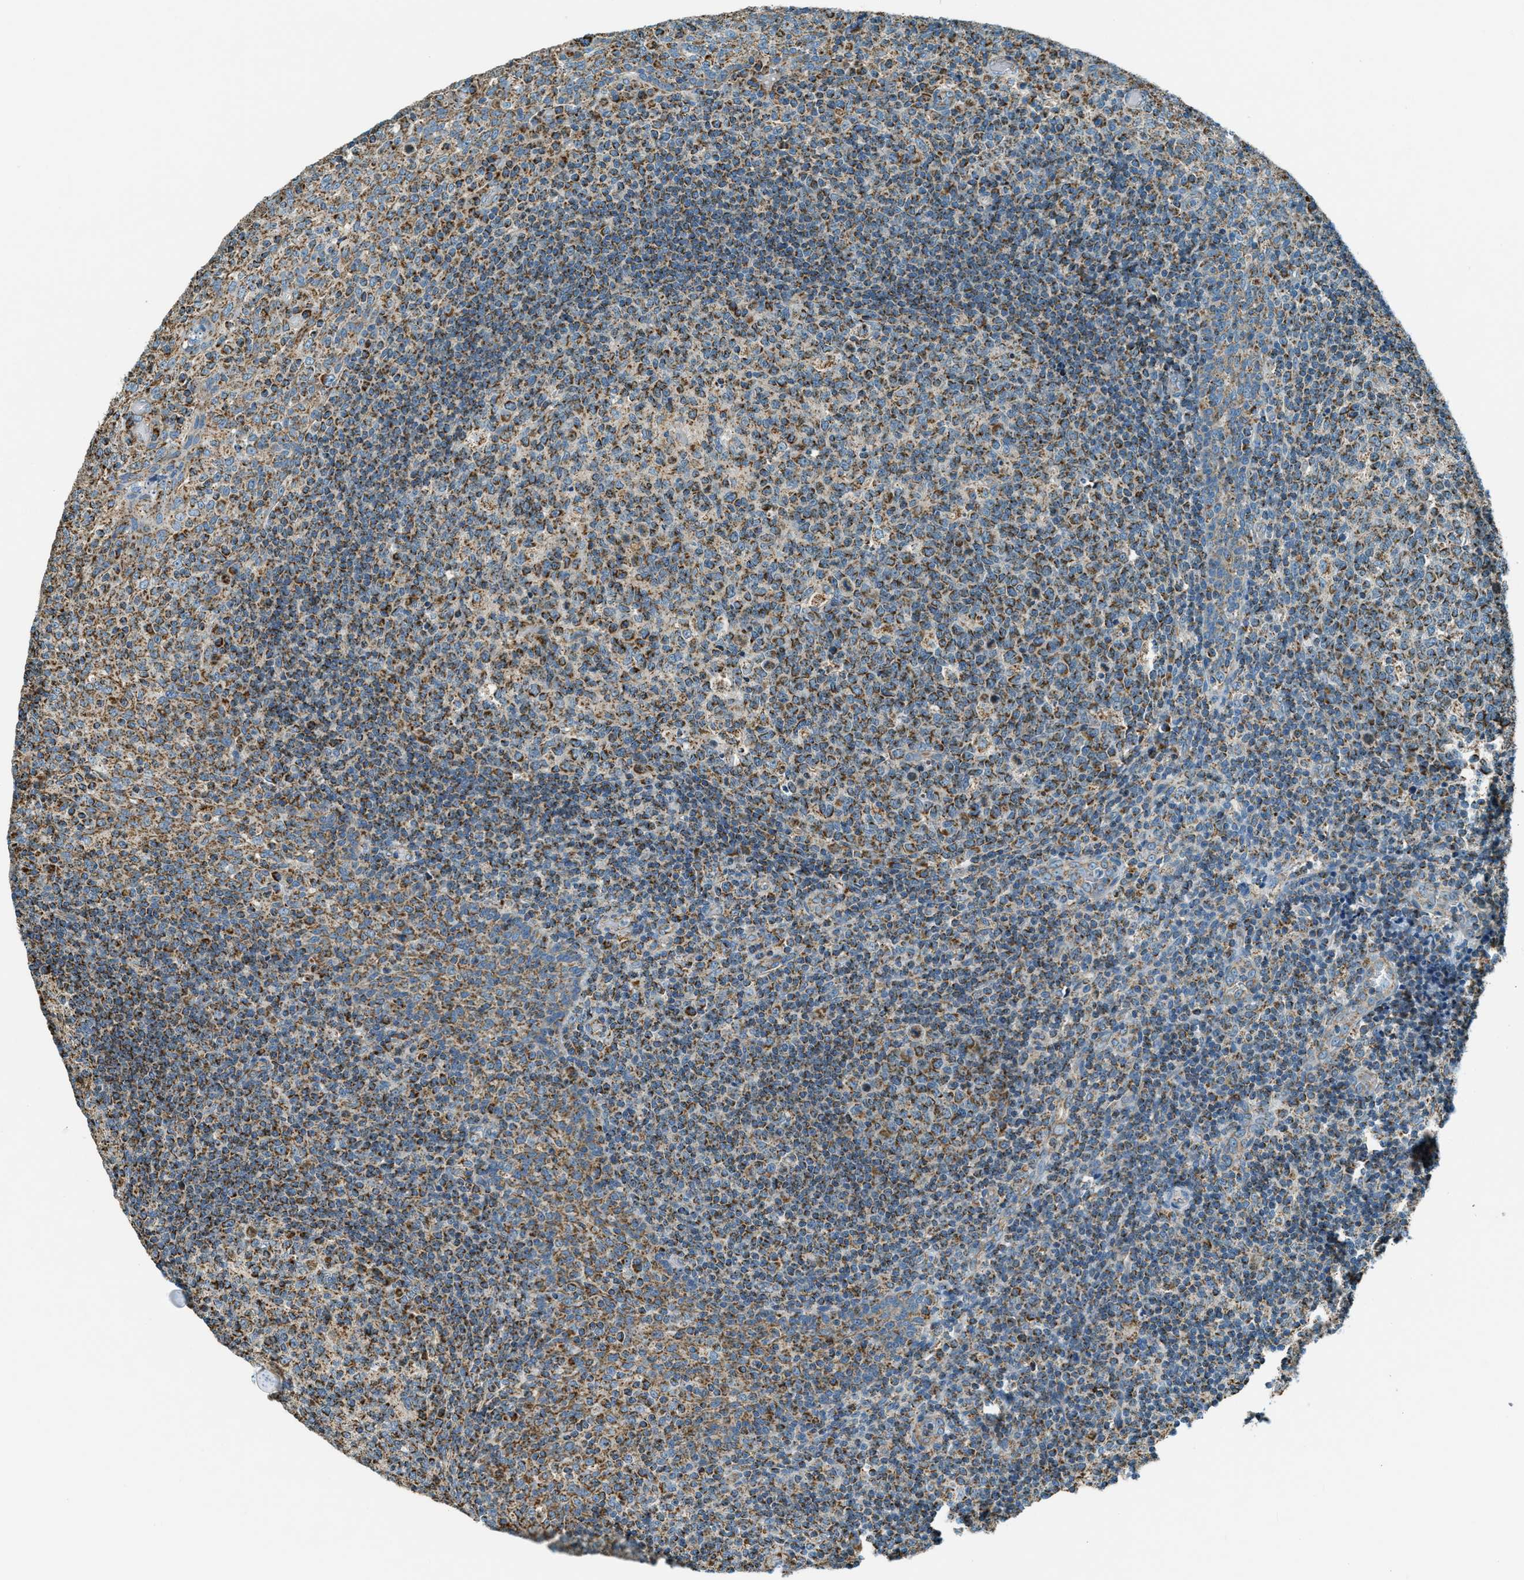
{"staining": {"intensity": "moderate", "quantity": "25%-75%", "location": "cytoplasmic/membranous"}, "tissue": "tonsil", "cell_type": "Germinal center cells", "image_type": "normal", "snomed": [{"axis": "morphology", "description": "Normal tissue, NOS"}, {"axis": "topography", "description": "Tonsil"}], "caption": "Immunohistochemical staining of normal human tonsil demonstrates 25%-75% levels of moderate cytoplasmic/membranous protein staining in approximately 25%-75% of germinal center cells. The staining is performed using DAB brown chromogen to label protein expression. The nuclei are counter-stained blue using hematoxylin.", "gene": "CHST15", "patient": {"sex": "female", "age": 19}}